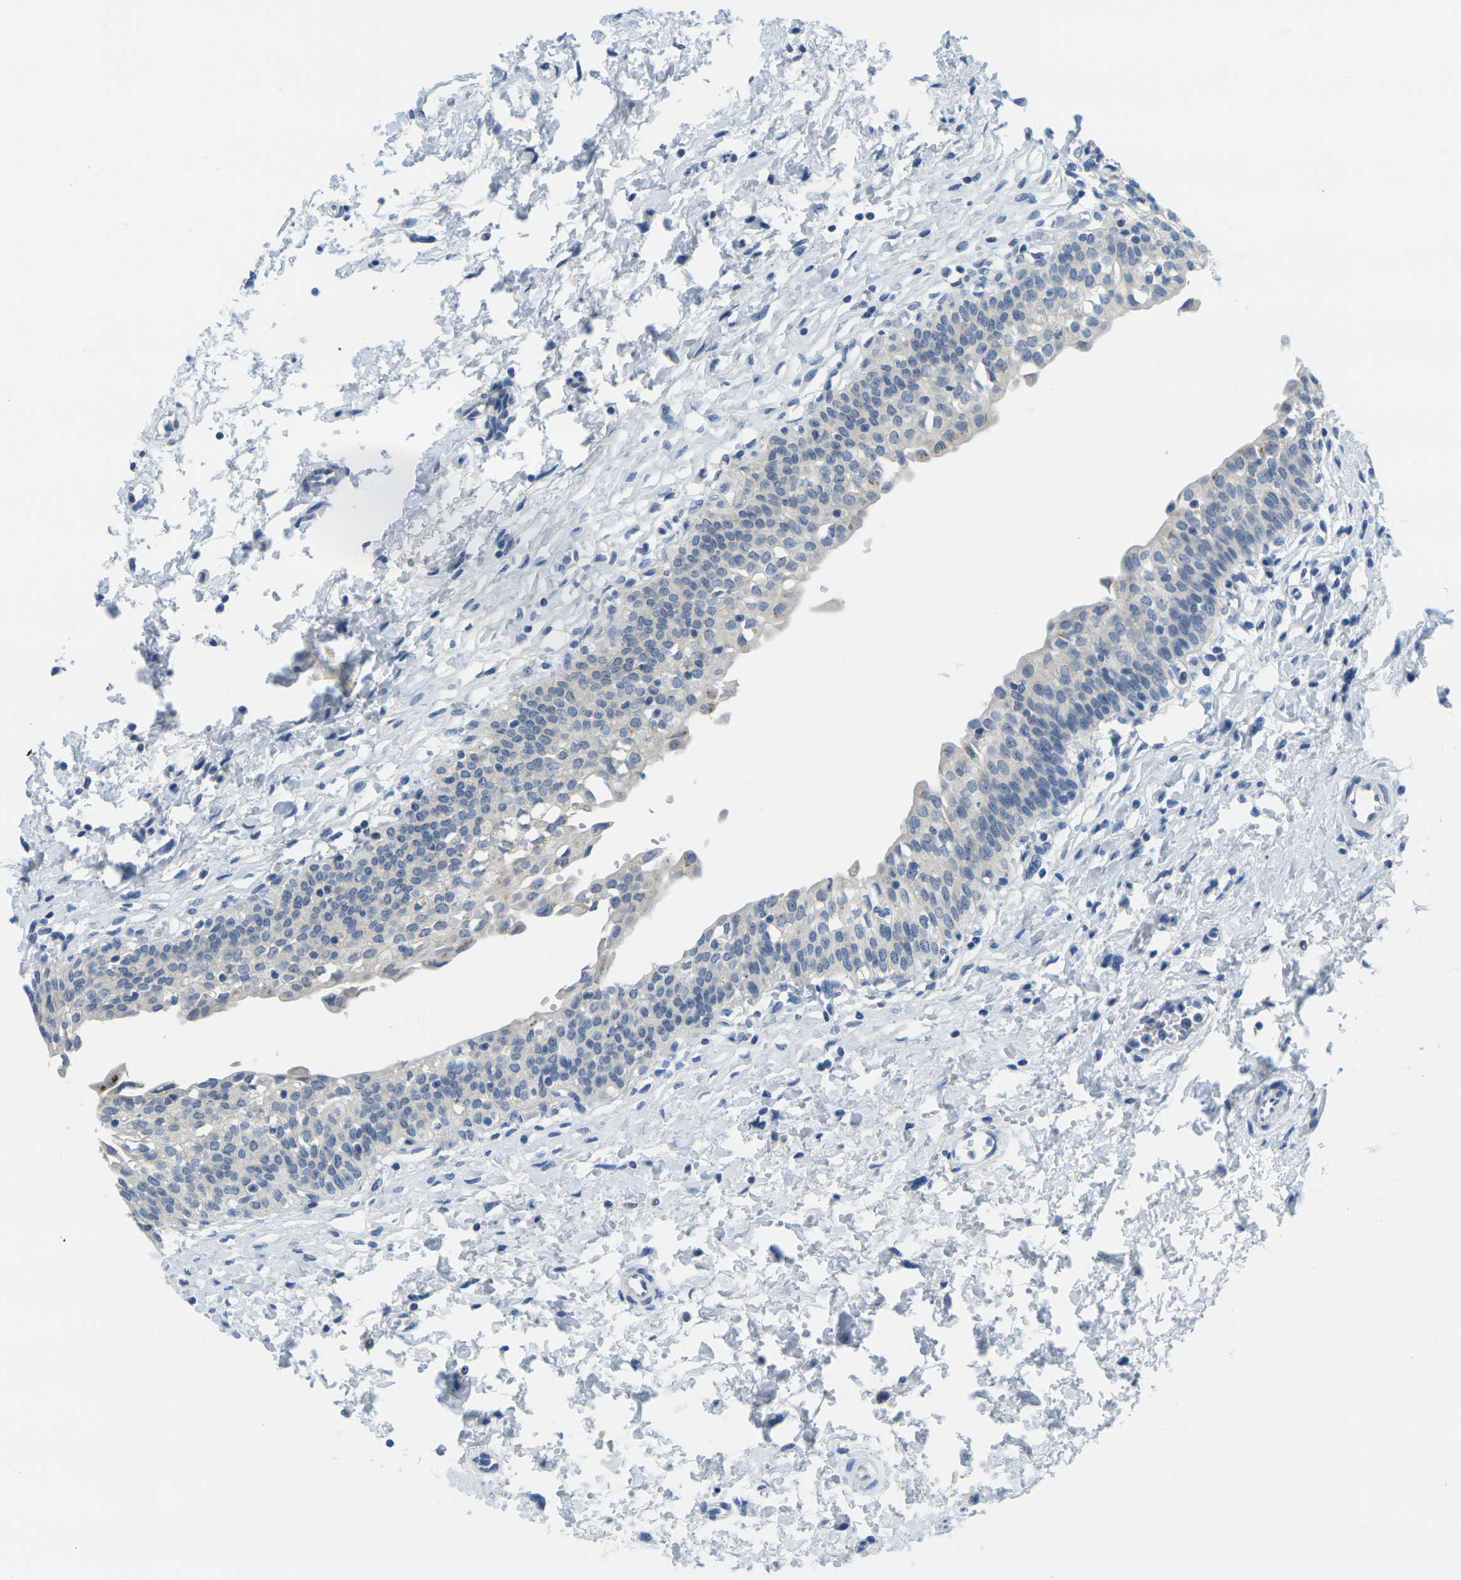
{"staining": {"intensity": "moderate", "quantity": "<25%", "location": "cytoplasmic/membranous"}, "tissue": "urinary bladder", "cell_type": "Urothelial cells", "image_type": "normal", "snomed": [{"axis": "morphology", "description": "Normal tissue, NOS"}, {"axis": "topography", "description": "Urinary bladder"}], "caption": "About <25% of urothelial cells in benign human urinary bladder reveal moderate cytoplasmic/membranous protein positivity as visualized by brown immunohistochemical staining.", "gene": "FAM3D", "patient": {"sex": "male", "age": 55}}